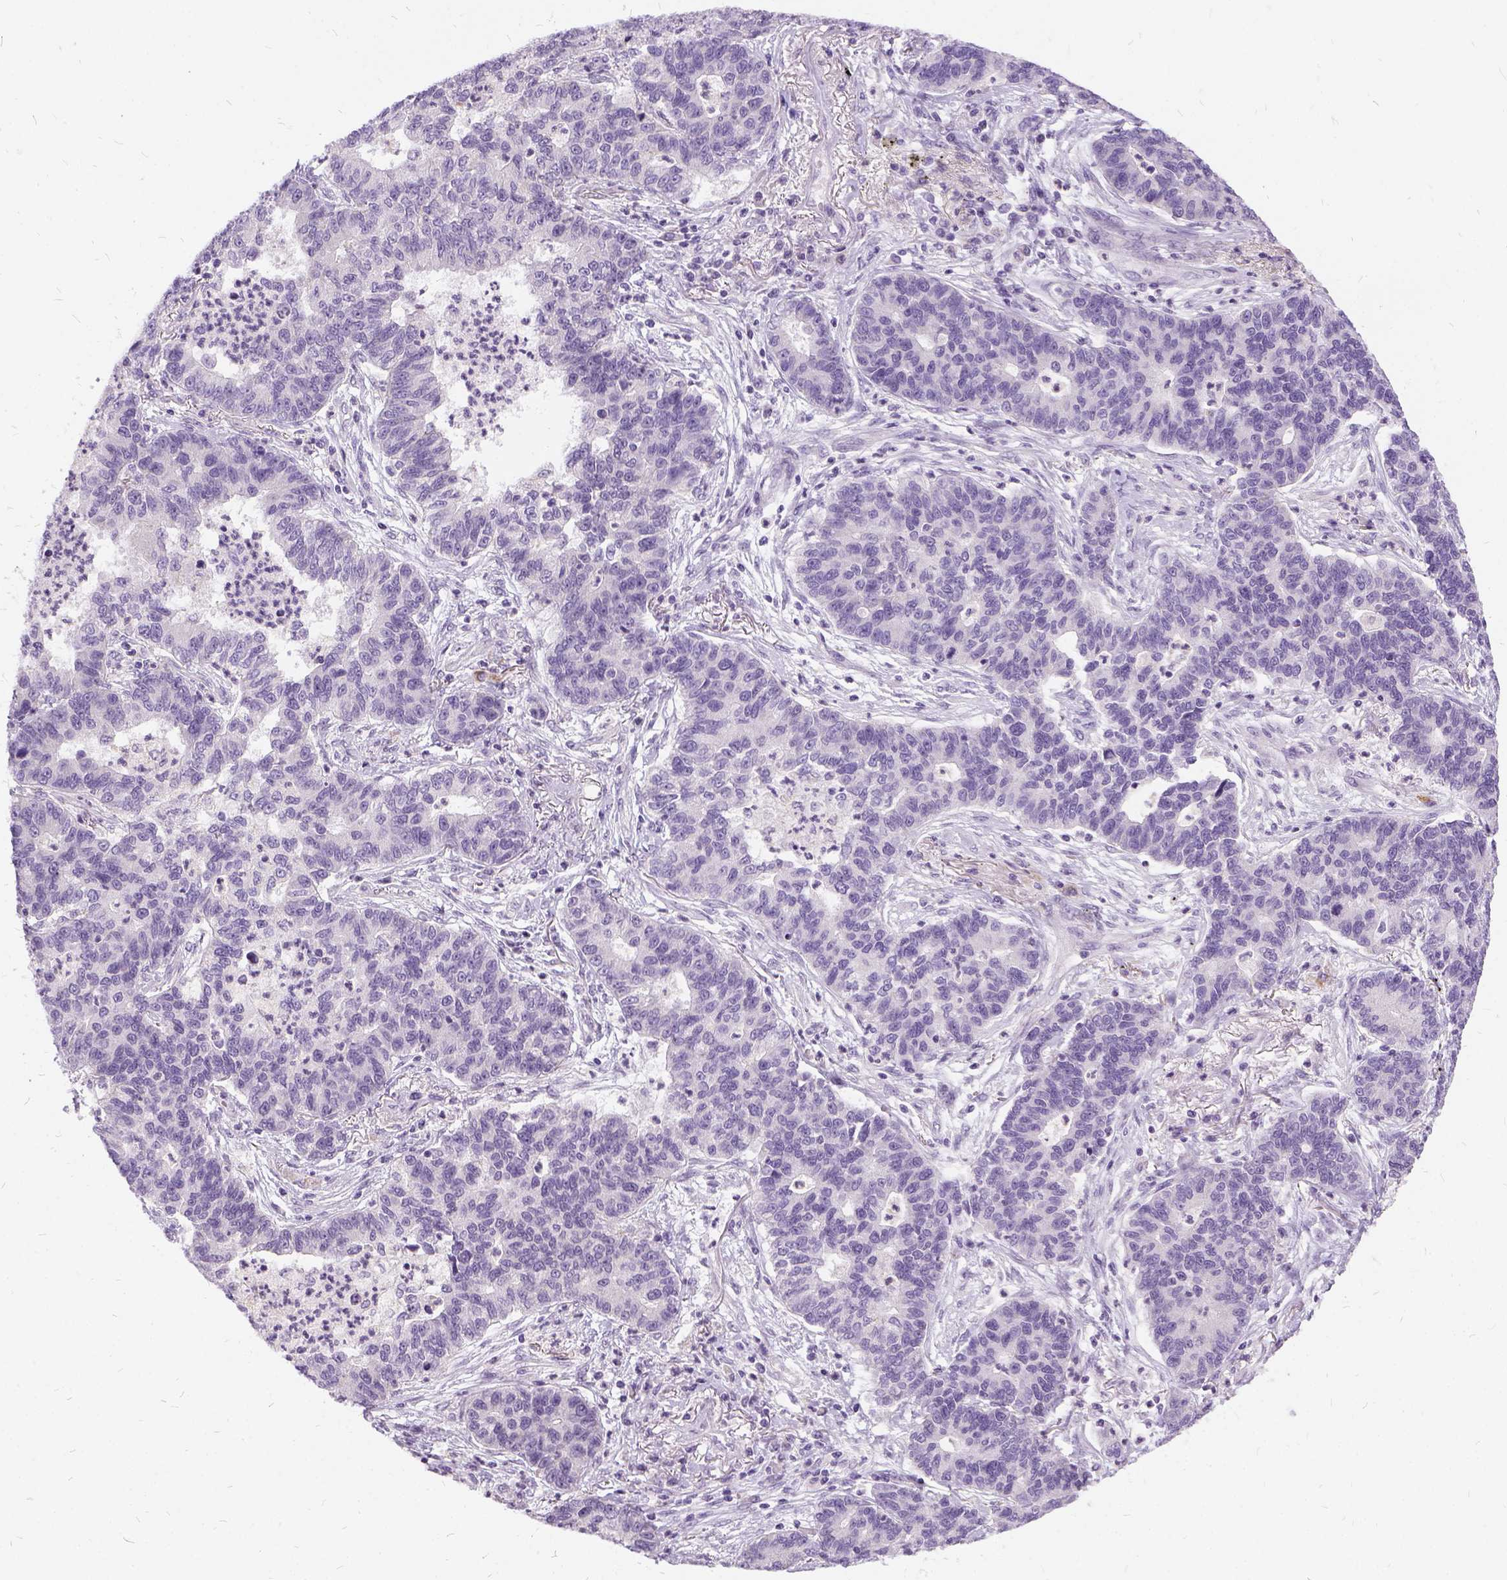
{"staining": {"intensity": "negative", "quantity": "none", "location": "none"}, "tissue": "lung cancer", "cell_type": "Tumor cells", "image_type": "cancer", "snomed": [{"axis": "morphology", "description": "Adenocarcinoma, NOS"}, {"axis": "topography", "description": "Lung"}], "caption": "Immunohistochemistry histopathology image of human adenocarcinoma (lung) stained for a protein (brown), which displays no expression in tumor cells. (DAB (3,3'-diaminobenzidine) immunohistochemistry with hematoxylin counter stain).", "gene": "FDX1", "patient": {"sex": "female", "age": 57}}